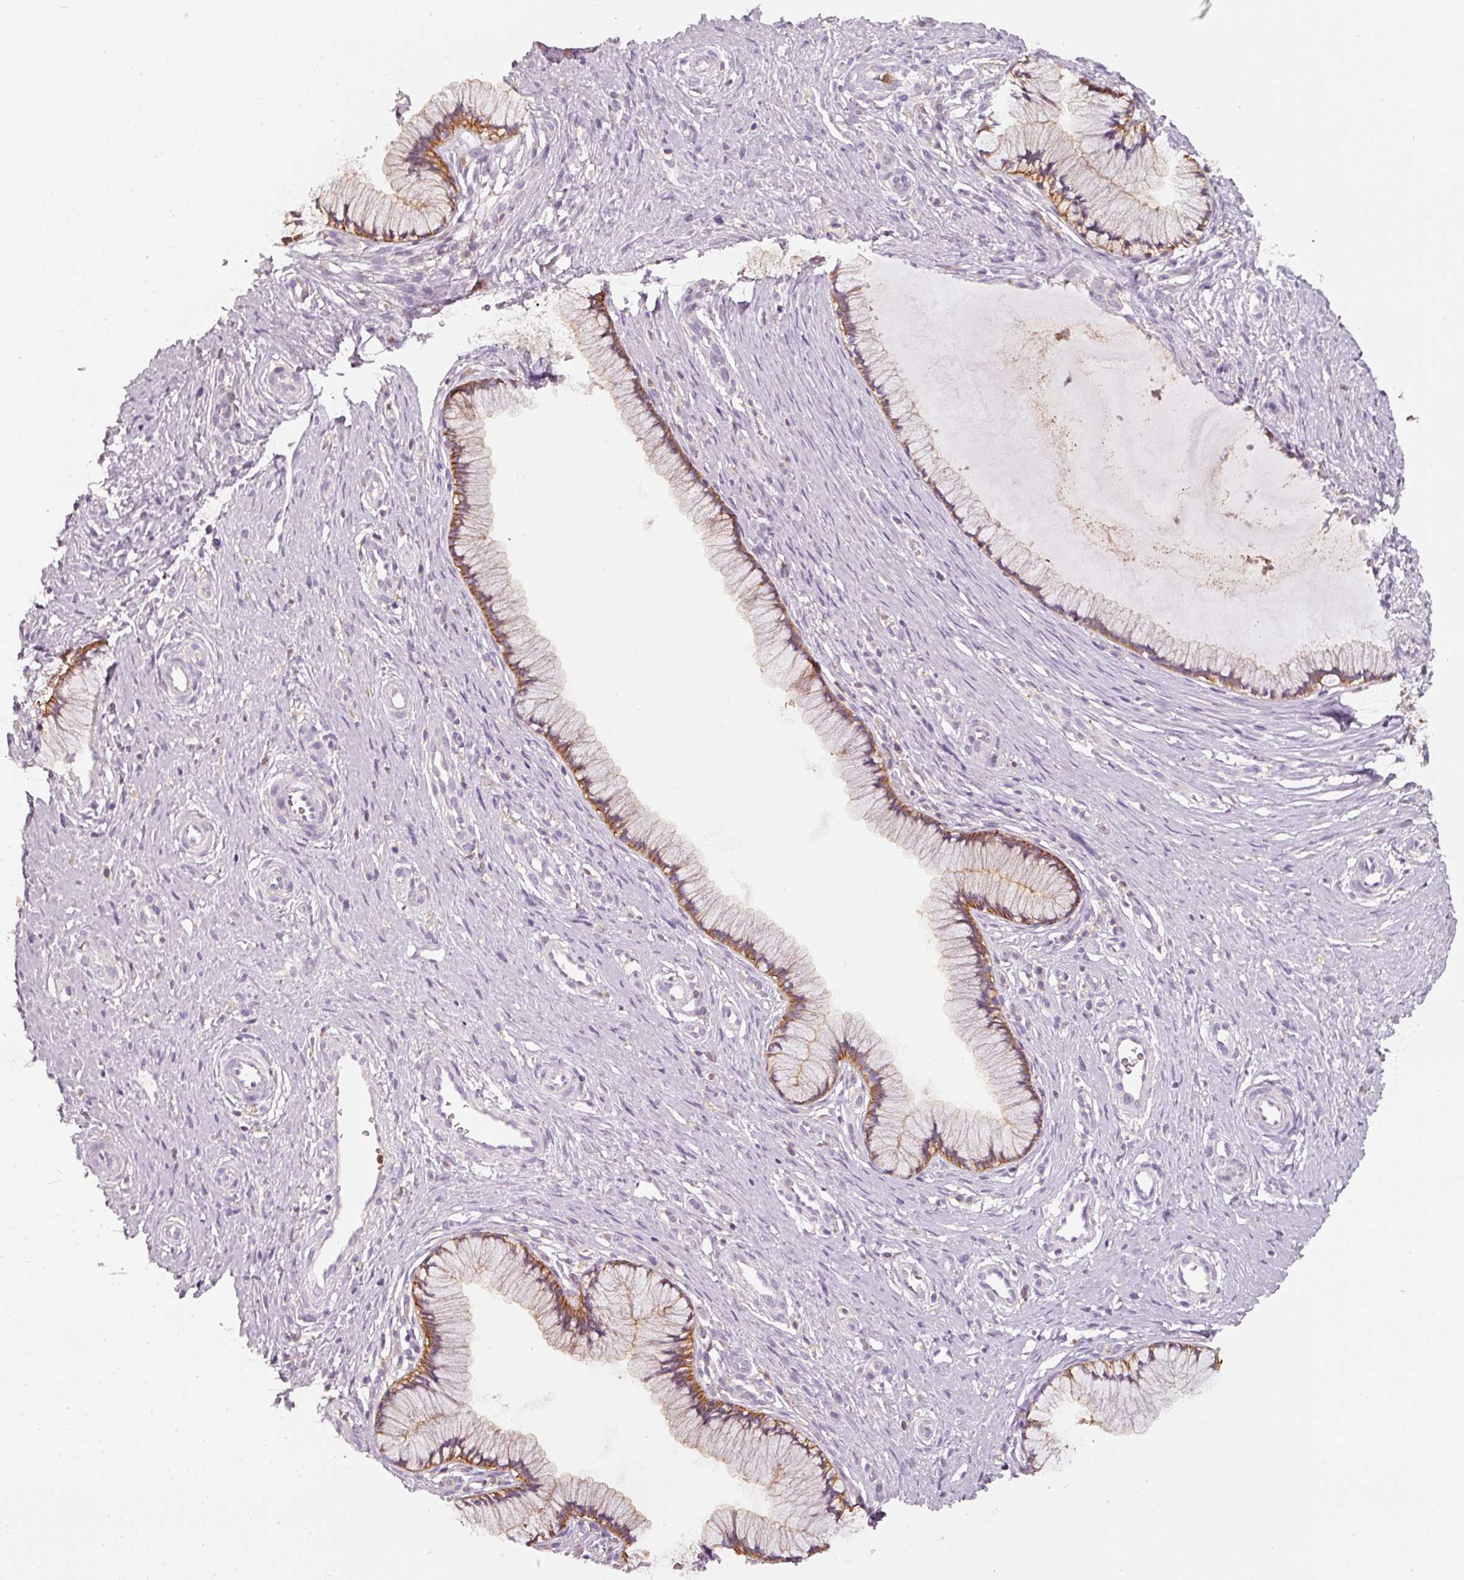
{"staining": {"intensity": "moderate", "quantity": ">75%", "location": "cytoplasmic/membranous"}, "tissue": "cervix", "cell_type": "Glandular cells", "image_type": "normal", "snomed": [{"axis": "morphology", "description": "Normal tissue, NOS"}, {"axis": "topography", "description": "Cervix"}], "caption": "There is medium levels of moderate cytoplasmic/membranous expression in glandular cells of benign cervix, as demonstrated by immunohistochemical staining (brown color).", "gene": "IQGAP2", "patient": {"sex": "female", "age": 36}}